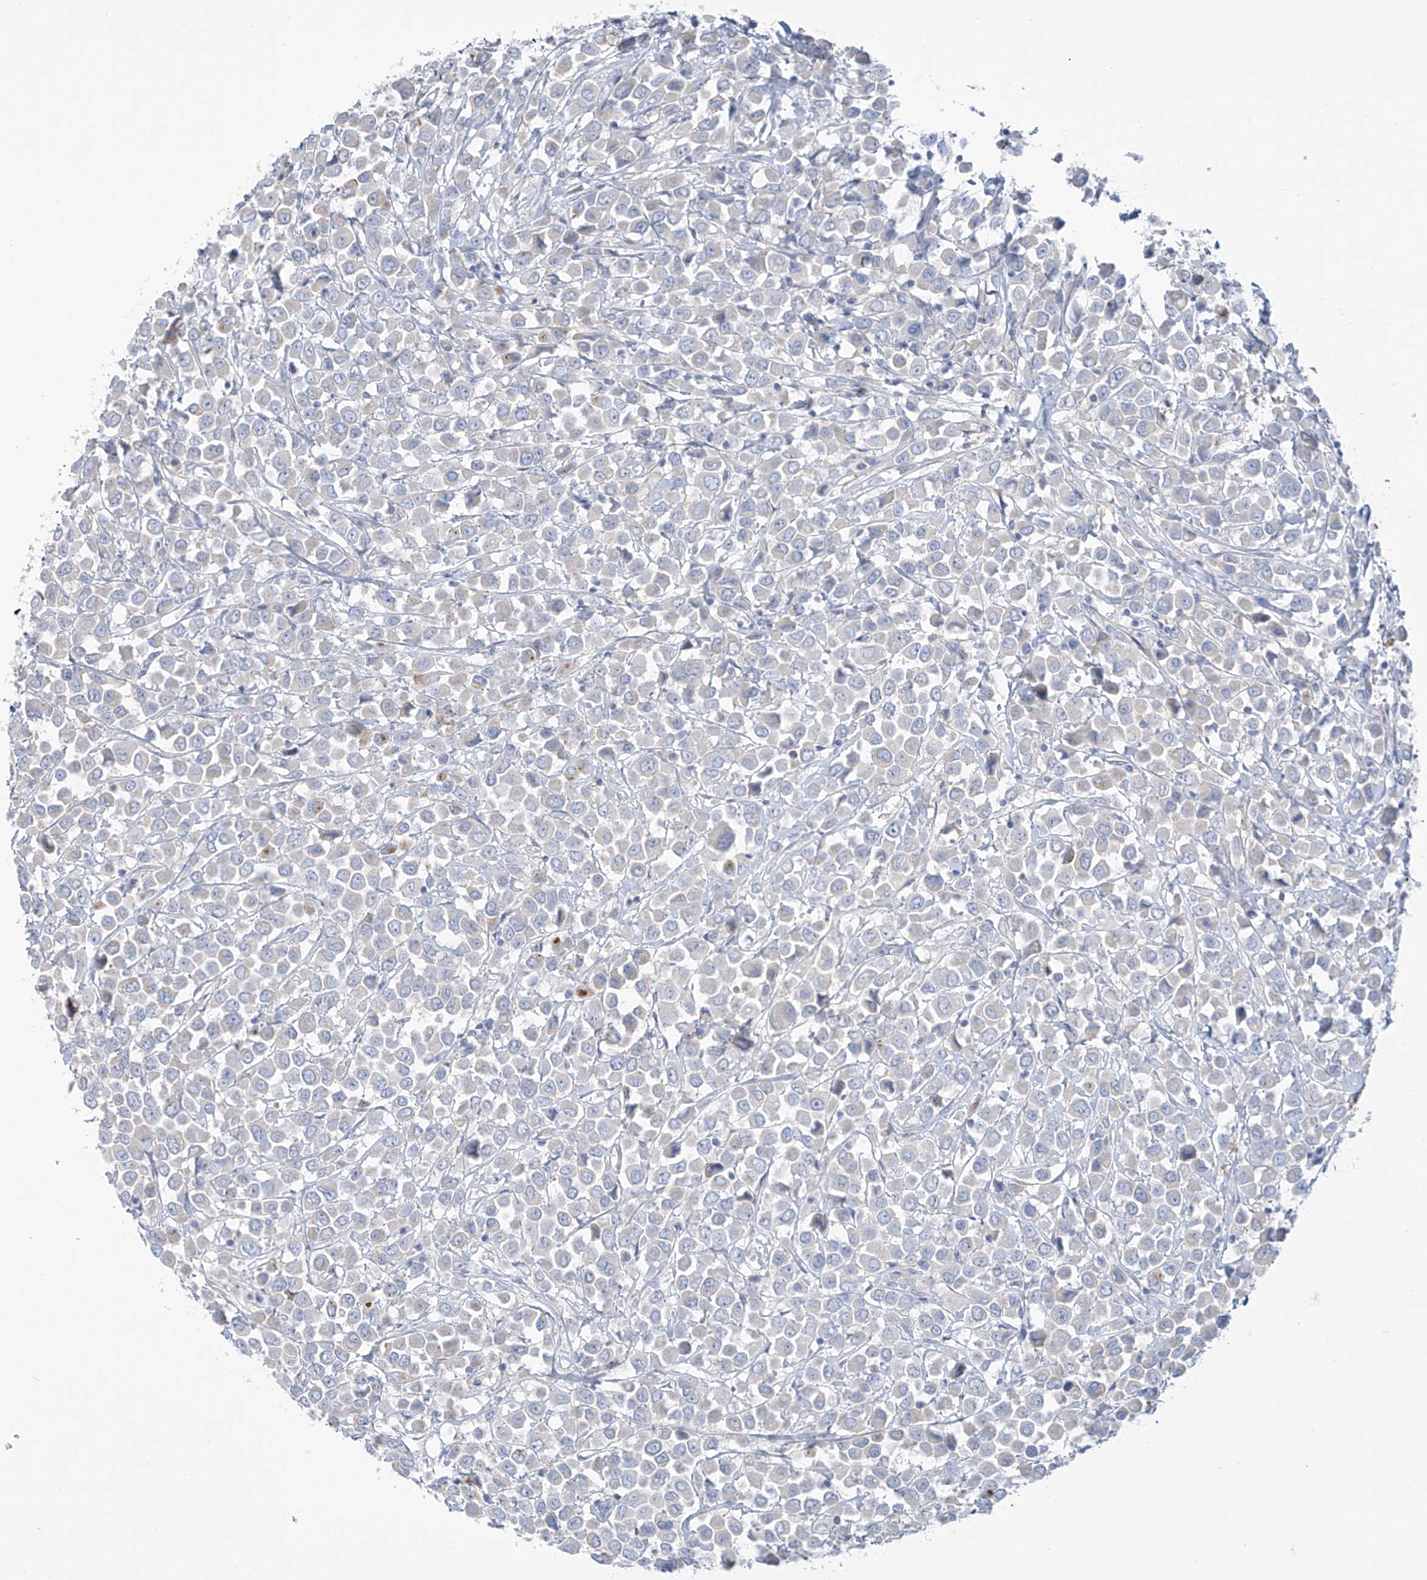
{"staining": {"intensity": "negative", "quantity": "none", "location": "none"}, "tissue": "breast cancer", "cell_type": "Tumor cells", "image_type": "cancer", "snomed": [{"axis": "morphology", "description": "Duct carcinoma"}, {"axis": "topography", "description": "Breast"}], "caption": "Tumor cells show no significant expression in invasive ductal carcinoma (breast).", "gene": "FABP2", "patient": {"sex": "female", "age": 61}}